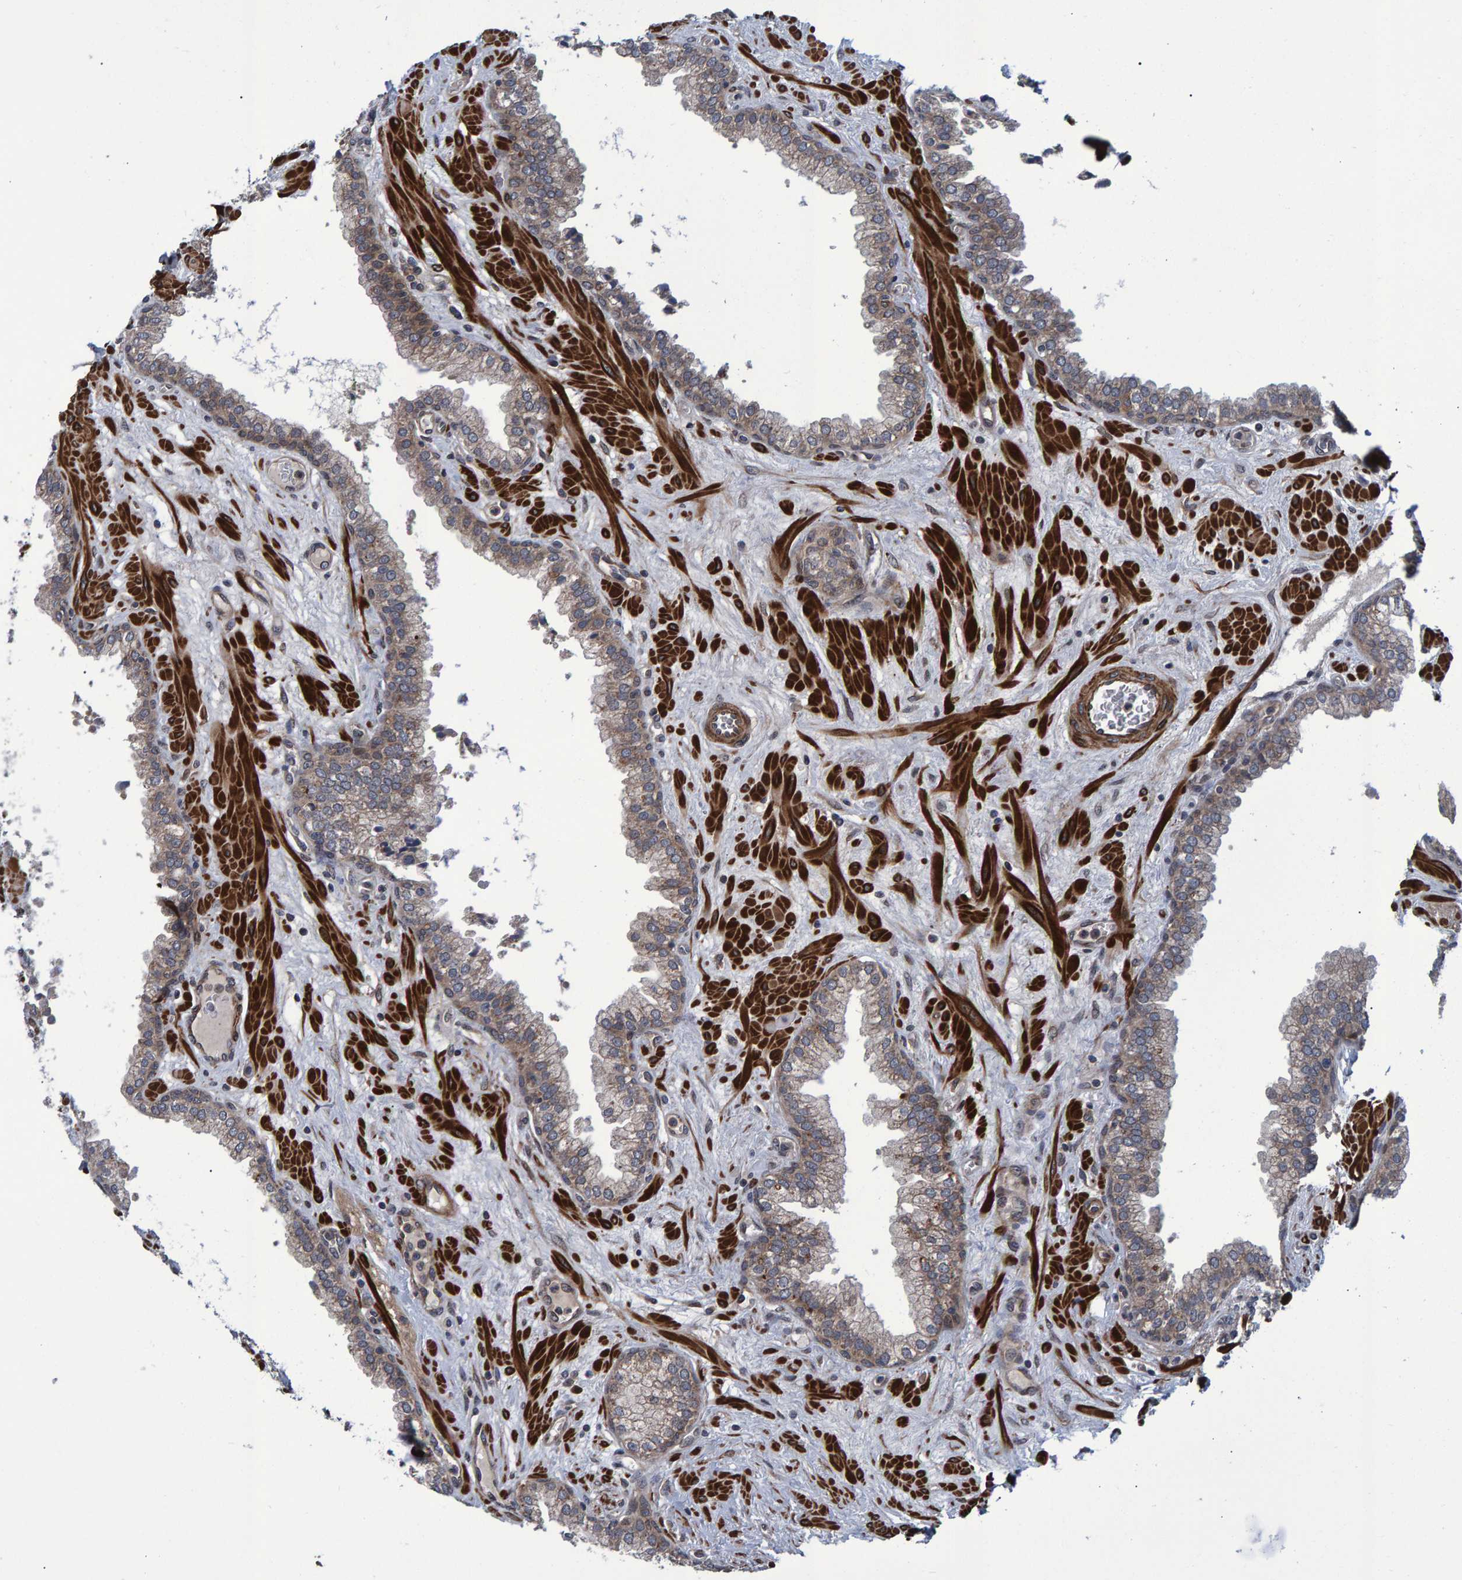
{"staining": {"intensity": "weak", "quantity": ">75%", "location": "cytoplasmic/membranous"}, "tissue": "prostate", "cell_type": "Glandular cells", "image_type": "normal", "snomed": [{"axis": "morphology", "description": "Normal tissue, NOS"}, {"axis": "morphology", "description": "Urothelial carcinoma, Low grade"}, {"axis": "topography", "description": "Urinary bladder"}, {"axis": "topography", "description": "Prostate"}], "caption": "The photomicrograph exhibits immunohistochemical staining of unremarkable prostate. There is weak cytoplasmic/membranous expression is present in about >75% of glandular cells. The staining was performed using DAB to visualize the protein expression in brown, while the nuclei were stained in blue with hematoxylin (Magnification: 20x).", "gene": "ATP6V1H", "patient": {"sex": "male", "age": 60}}